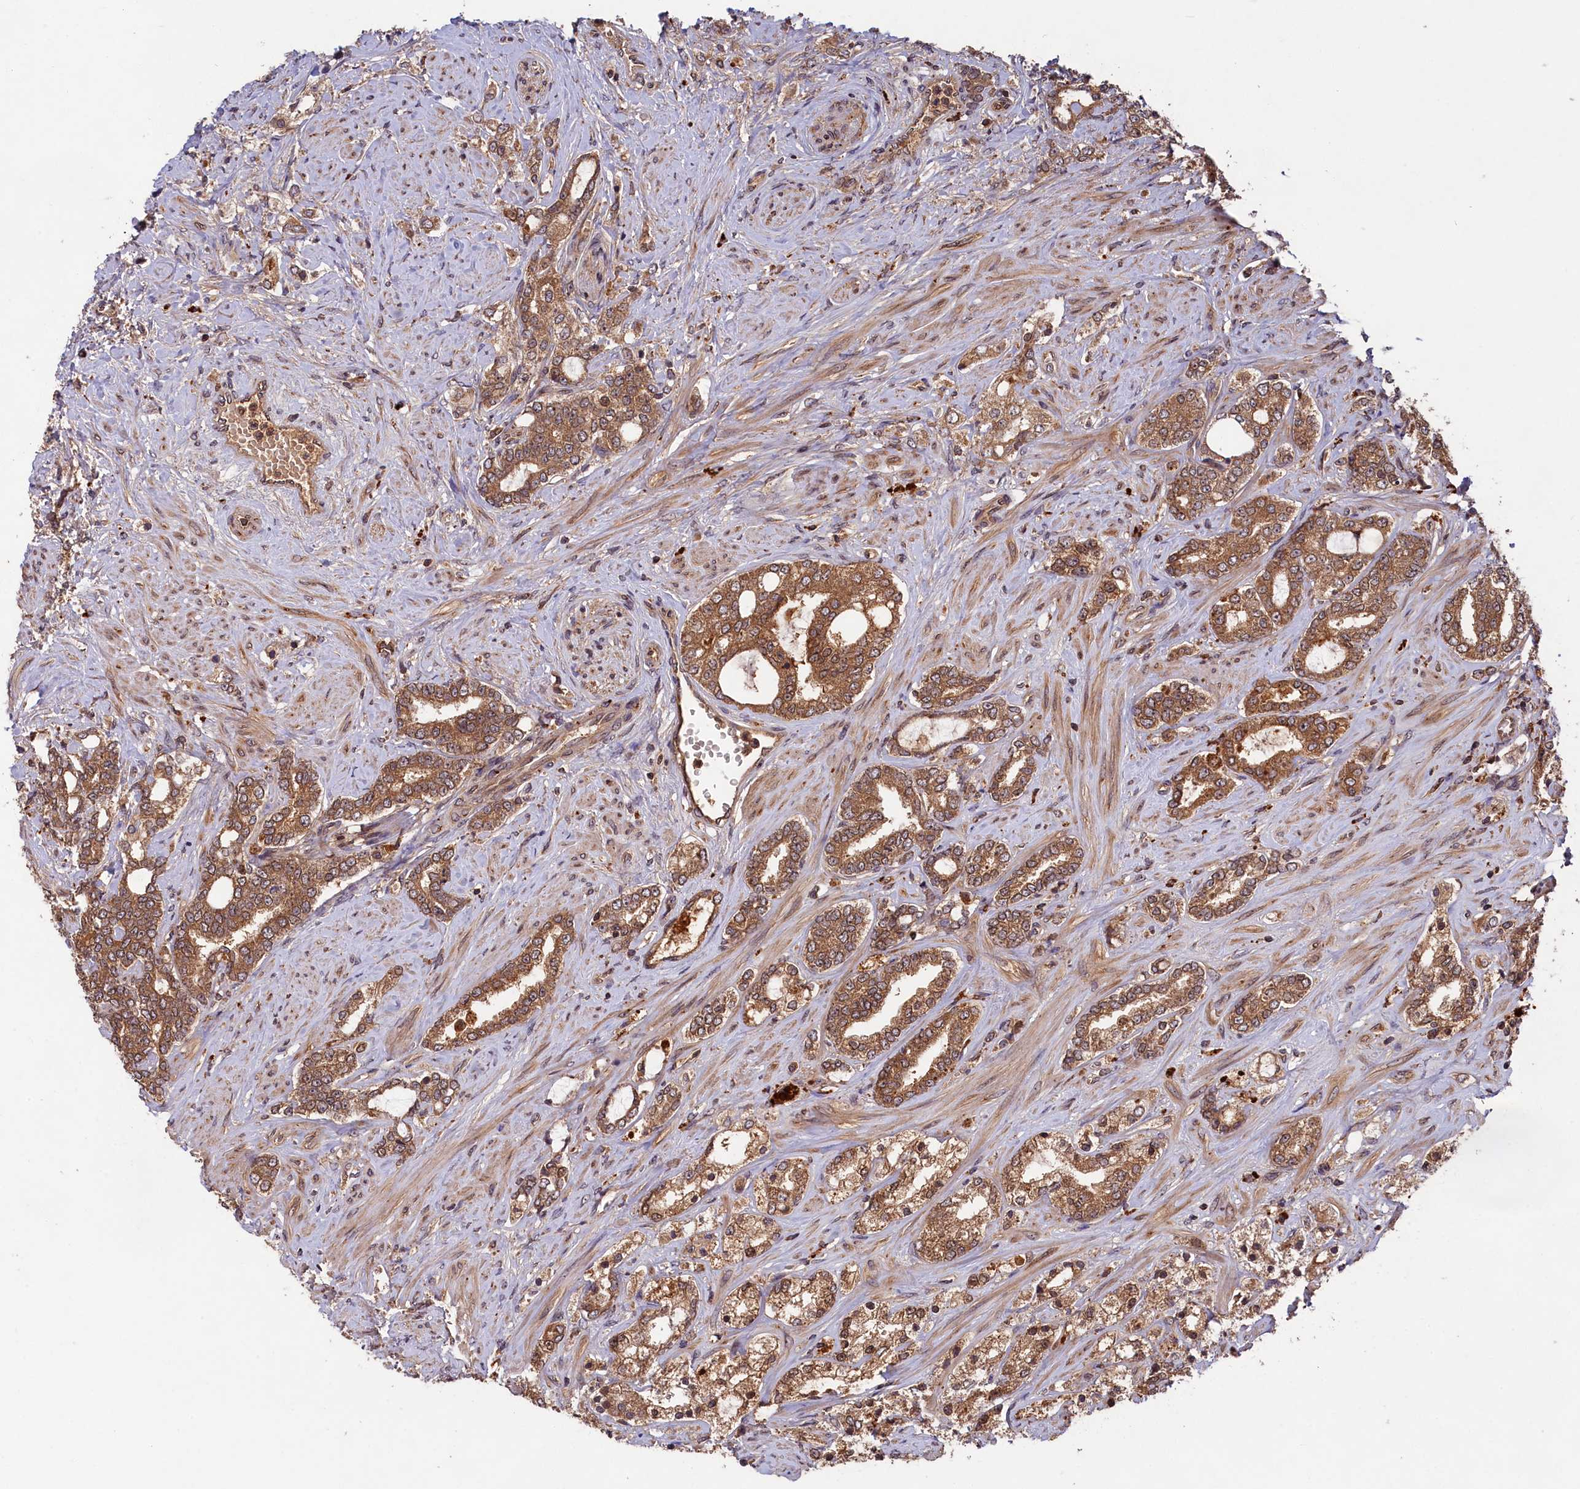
{"staining": {"intensity": "moderate", "quantity": ">75%", "location": "cytoplasmic/membranous"}, "tissue": "prostate cancer", "cell_type": "Tumor cells", "image_type": "cancer", "snomed": [{"axis": "morphology", "description": "Adenocarcinoma, High grade"}, {"axis": "topography", "description": "Prostate"}], "caption": "Immunohistochemistry (IHC) of human prostate cancer exhibits medium levels of moderate cytoplasmic/membranous positivity in about >75% of tumor cells.", "gene": "CHAC1", "patient": {"sex": "male", "age": 64}}